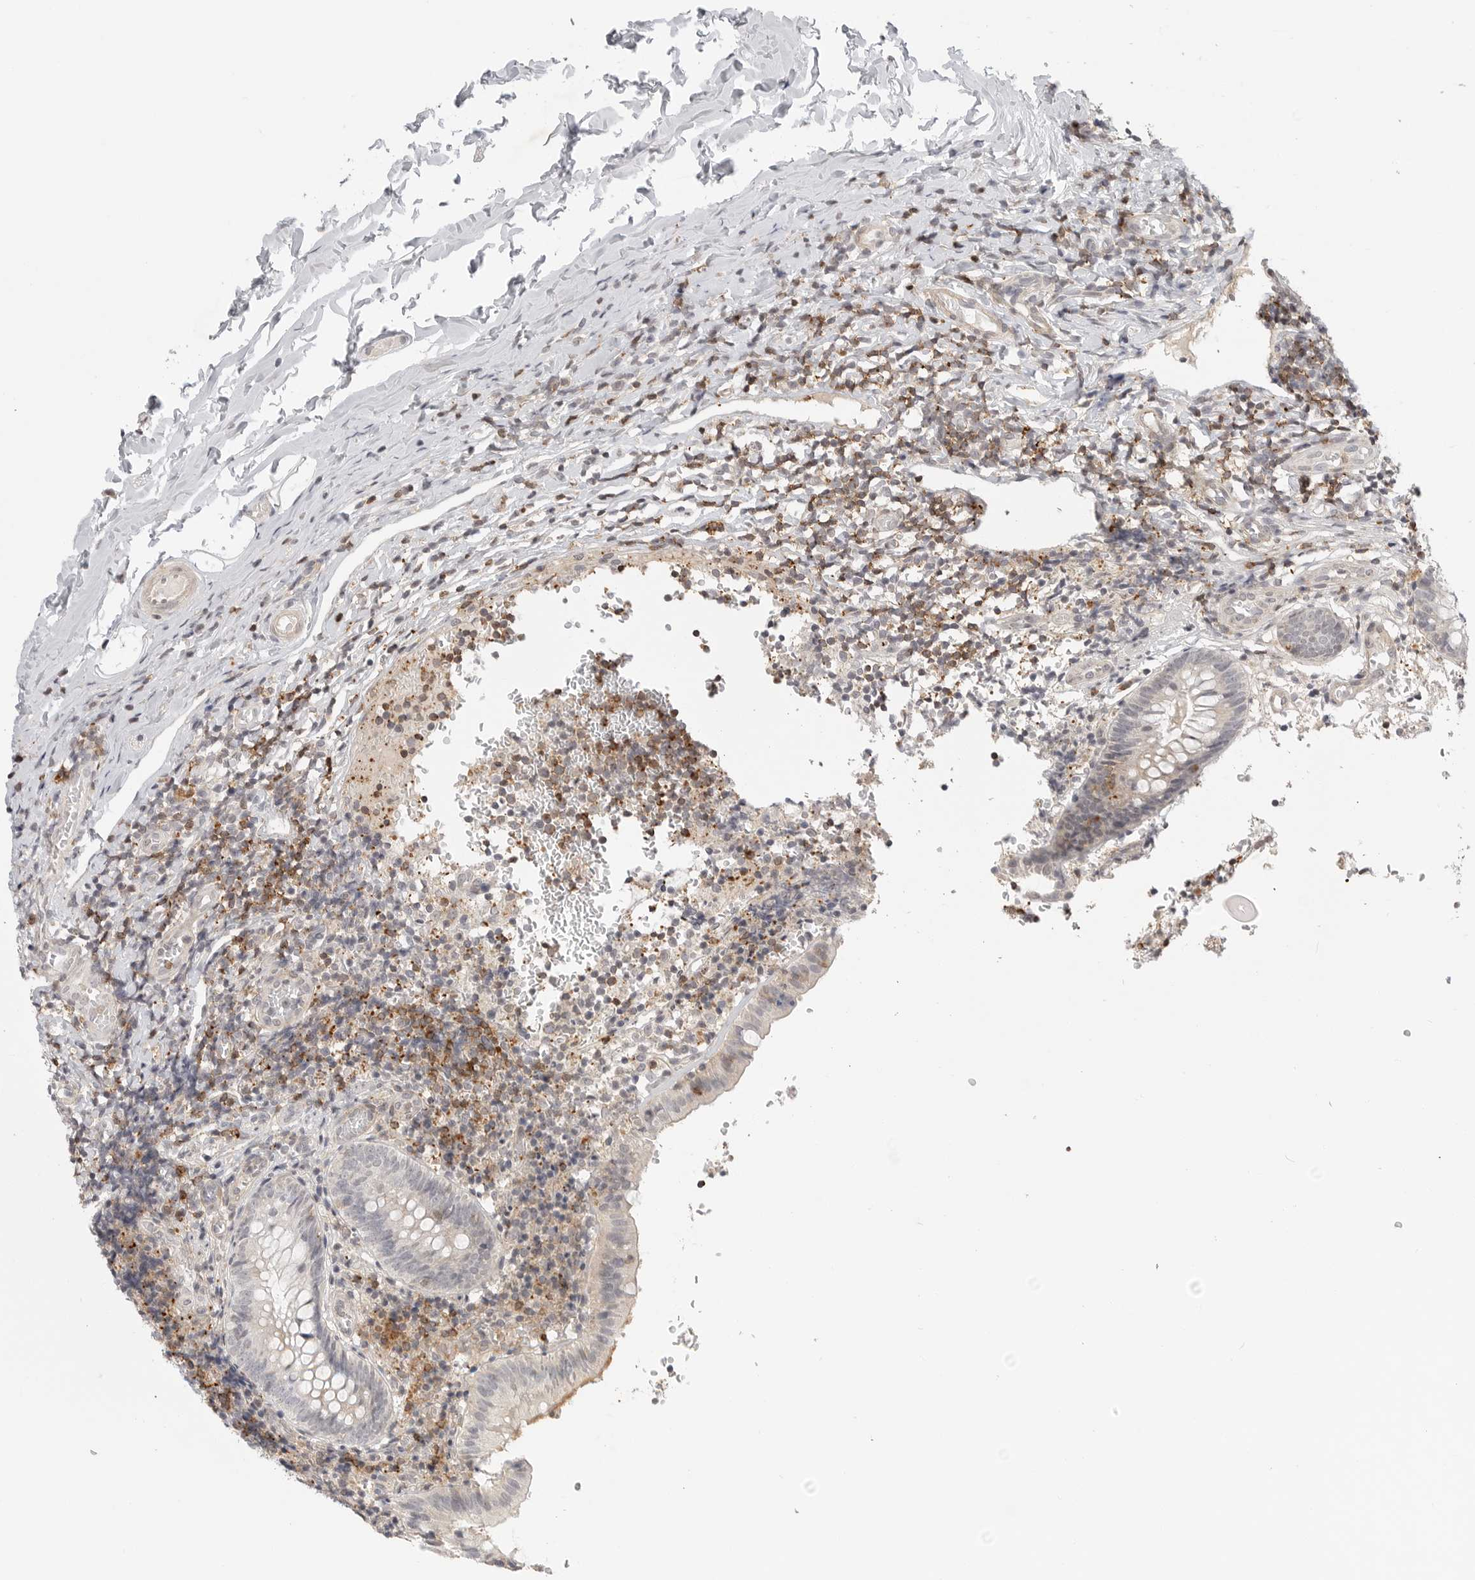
{"staining": {"intensity": "negative", "quantity": "none", "location": "none"}, "tissue": "appendix", "cell_type": "Glandular cells", "image_type": "normal", "snomed": [{"axis": "morphology", "description": "Normal tissue, NOS"}, {"axis": "topography", "description": "Appendix"}], "caption": "Immunohistochemical staining of normal appendix demonstrates no significant staining in glandular cells.", "gene": "SH3KBP1", "patient": {"sex": "male", "age": 8}}